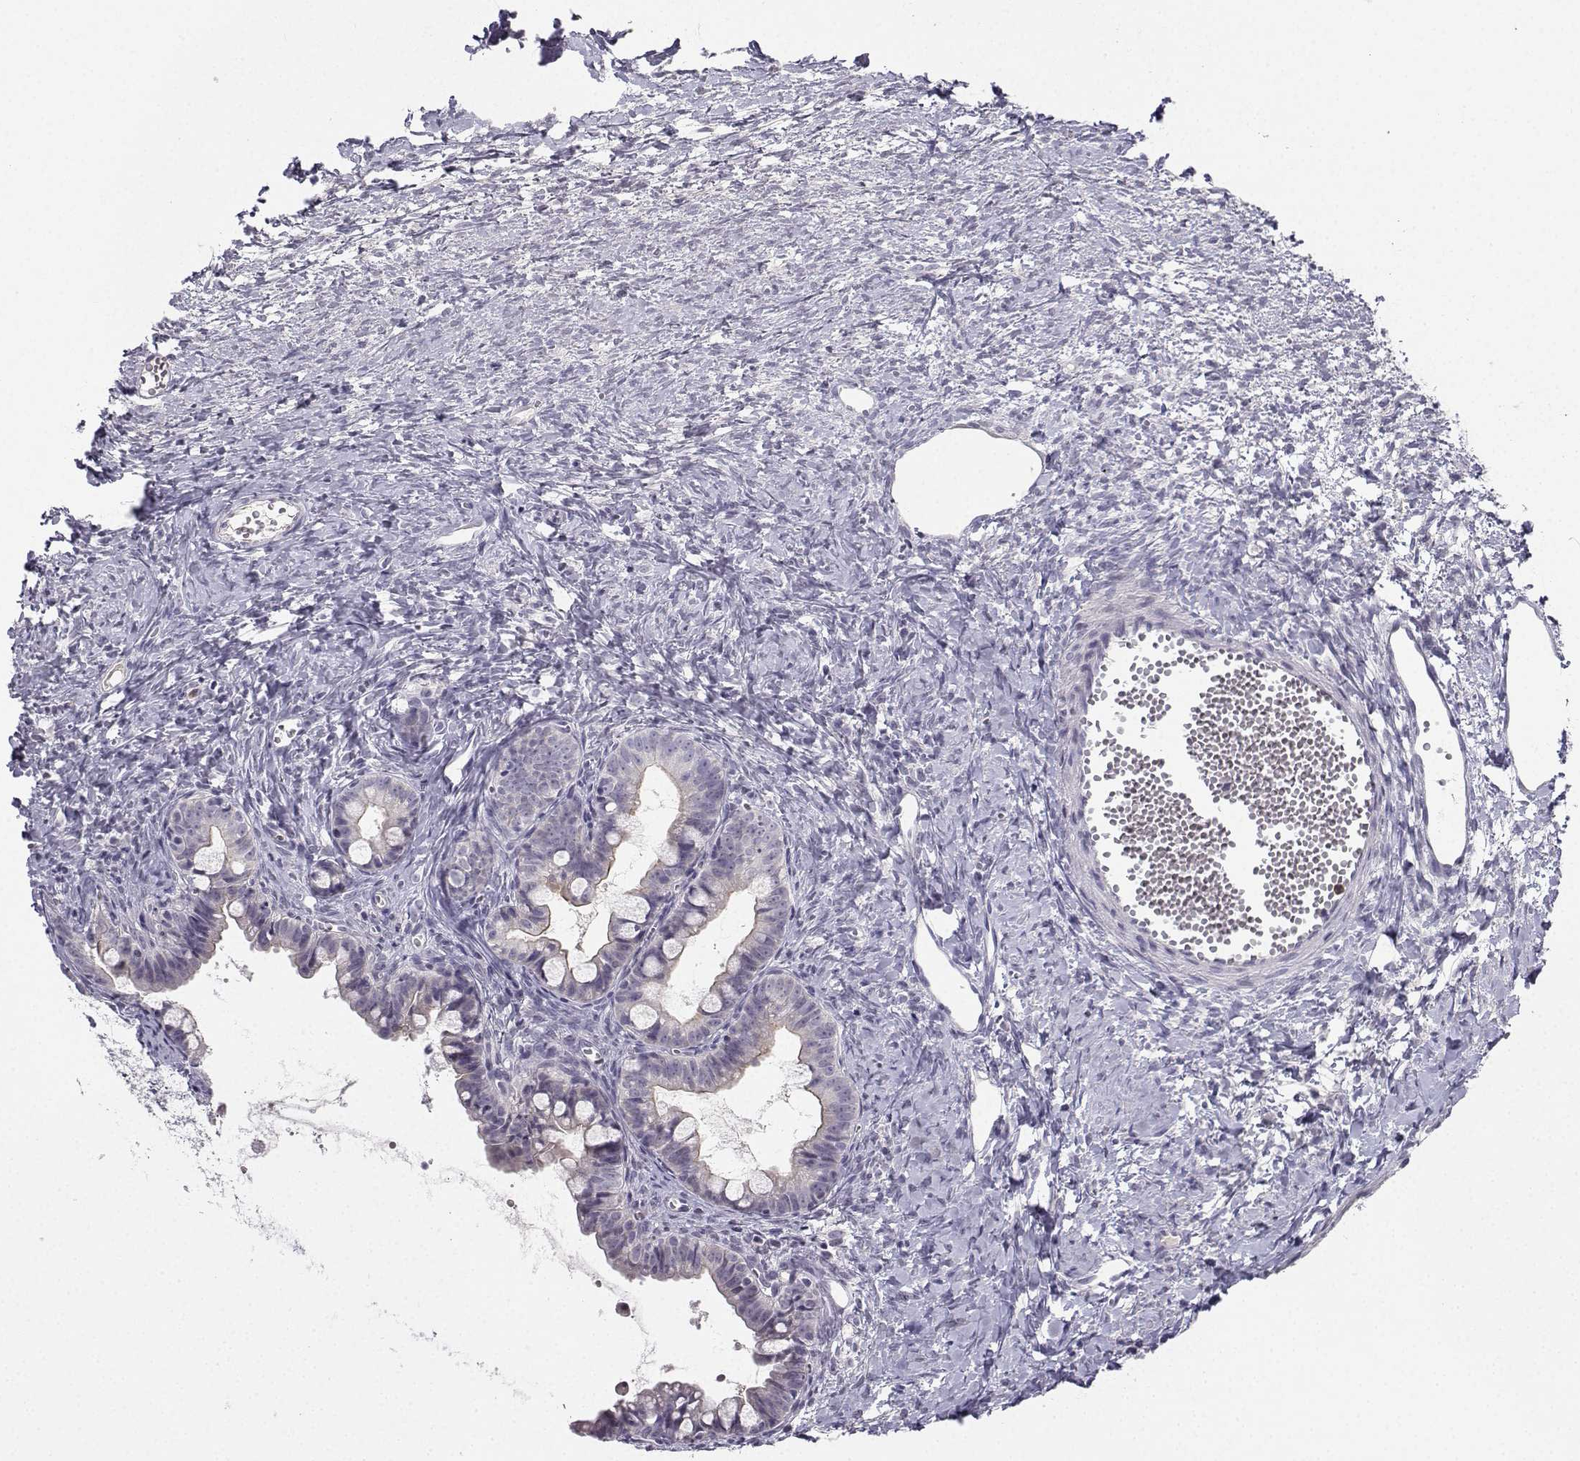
{"staining": {"intensity": "negative", "quantity": "none", "location": "none"}, "tissue": "ovarian cancer", "cell_type": "Tumor cells", "image_type": "cancer", "snomed": [{"axis": "morphology", "description": "Cystadenocarcinoma, mucinous, NOS"}, {"axis": "topography", "description": "Ovary"}], "caption": "Ovarian cancer (mucinous cystadenocarcinoma) was stained to show a protein in brown. There is no significant staining in tumor cells.", "gene": "CALY", "patient": {"sex": "female", "age": 63}}